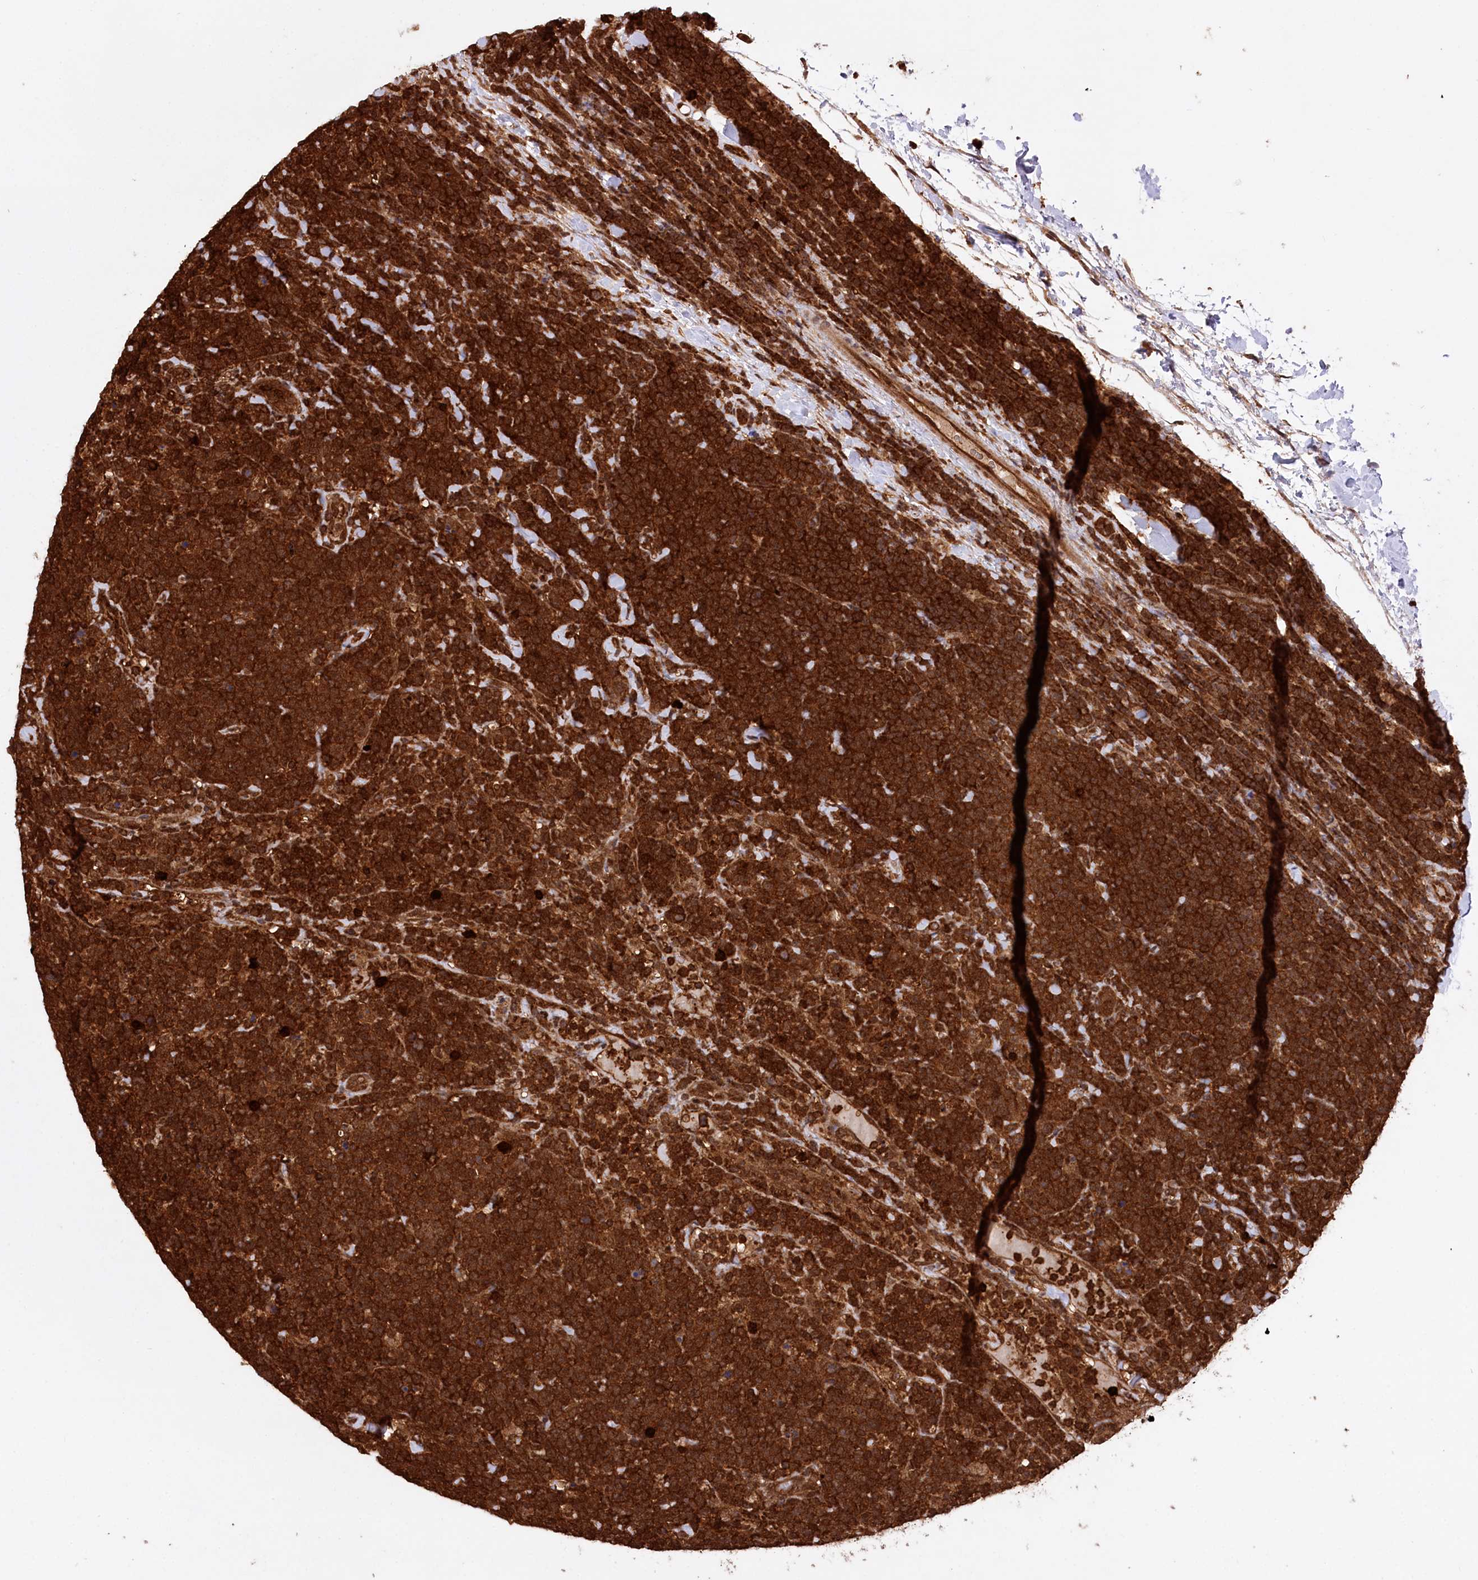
{"staining": {"intensity": "strong", "quantity": ">75%", "location": "cytoplasmic/membranous"}, "tissue": "lymphoma", "cell_type": "Tumor cells", "image_type": "cancer", "snomed": [{"axis": "morphology", "description": "Malignant lymphoma, non-Hodgkin's type, High grade"}, {"axis": "topography", "description": "Lymph node"}], "caption": "Immunohistochemical staining of human lymphoma reveals strong cytoplasmic/membranous protein staining in approximately >75% of tumor cells.", "gene": "LSG1", "patient": {"sex": "male", "age": 61}}